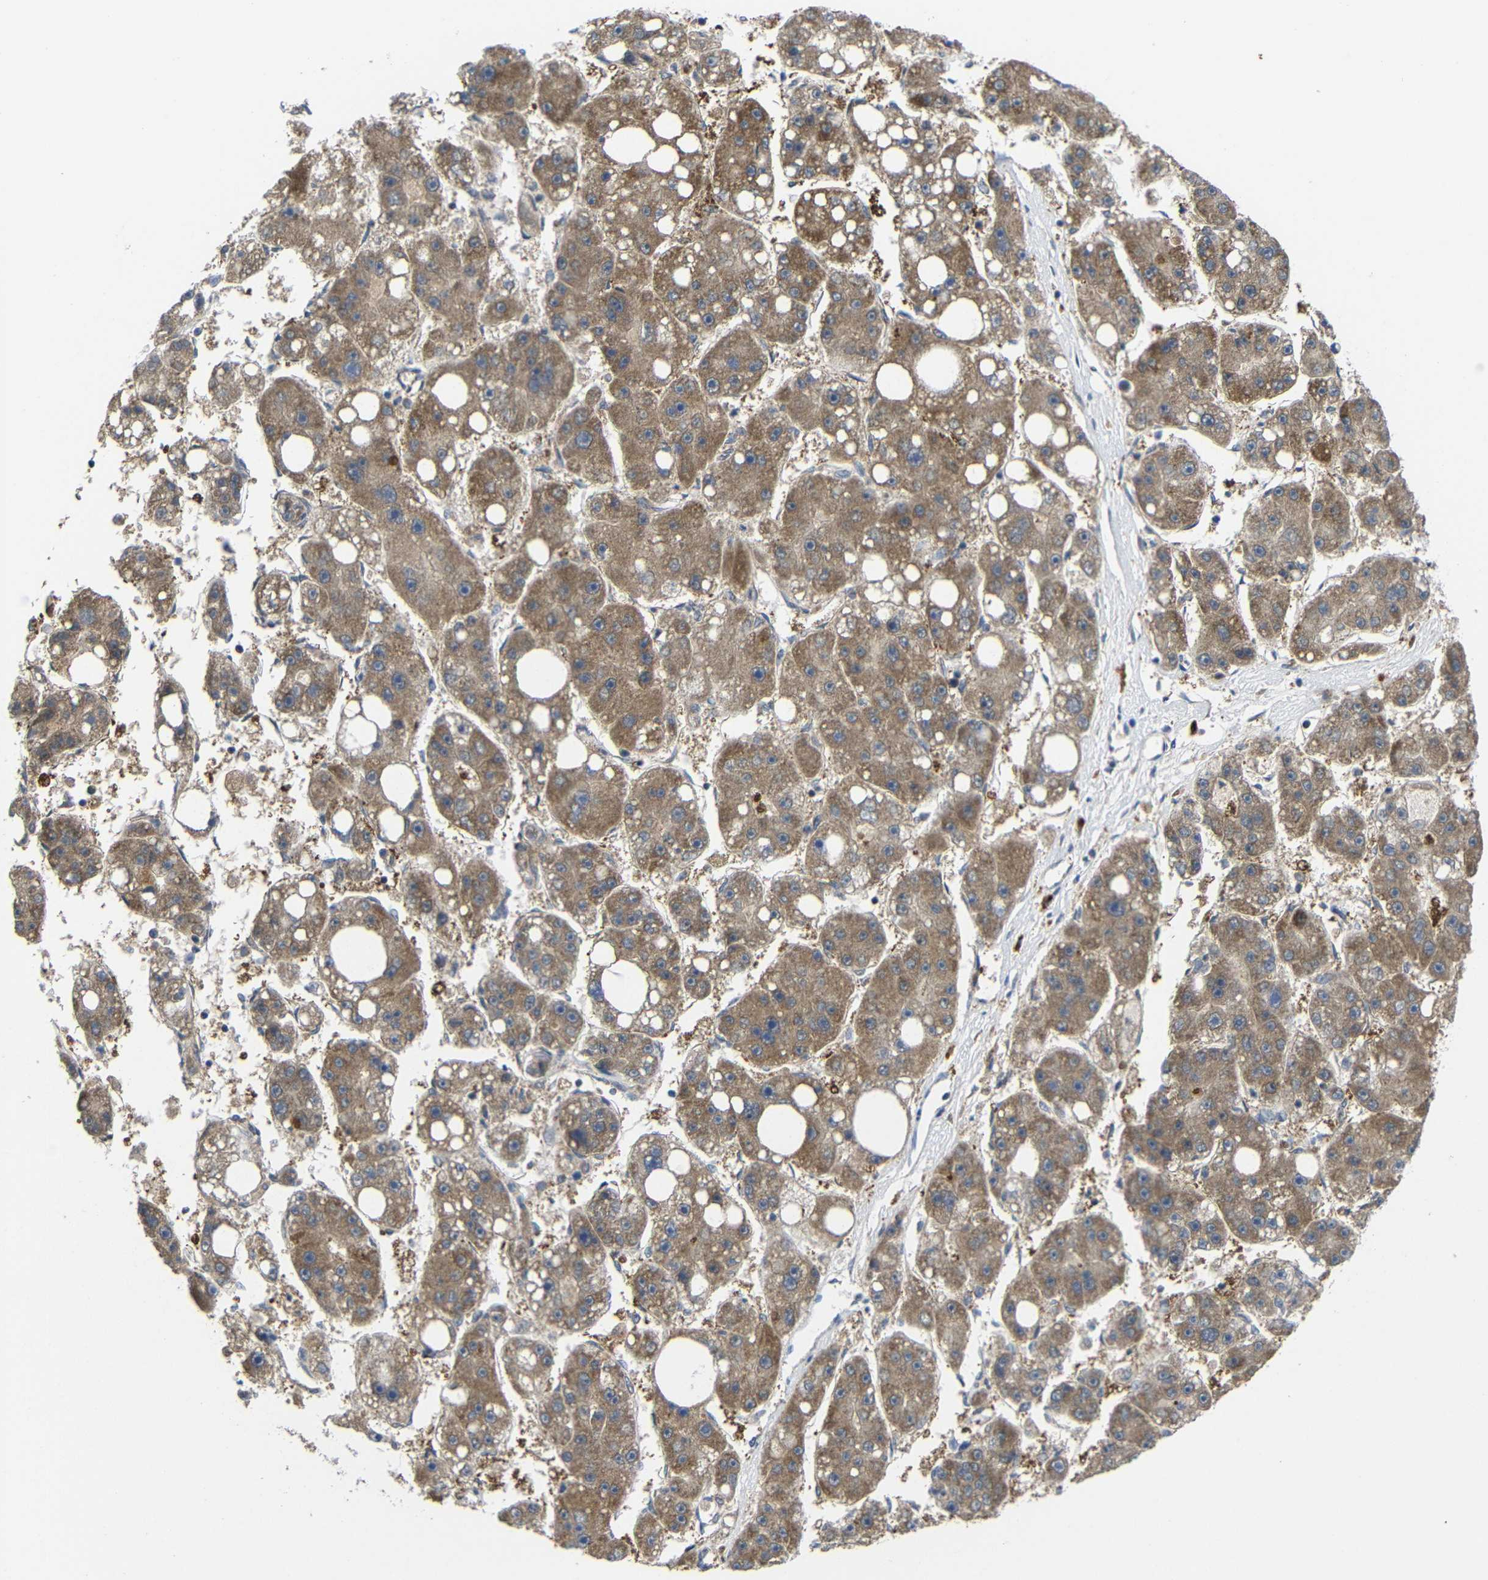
{"staining": {"intensity": "moderate", "quantity": ">75%", "location": "cytoplasmic/membranous"}, "tissue": "liver cancer", "cell_type": "Tumor cells", "image_type": "cancer", "snomed": [{"axis": "morphology", "description": "Carcinoma, Hepatocellular, NOS"}, {"axis": "topography", "description": "Liver"}], "caption": "The immunohistochemical stain highlights moderate cytoplasmic/membranous positivity in tumor cells of hepatocellular carcinoma (liver) tissue.", "gene": "PEBP1", "patient": {"sex": "female", "age": 61}}